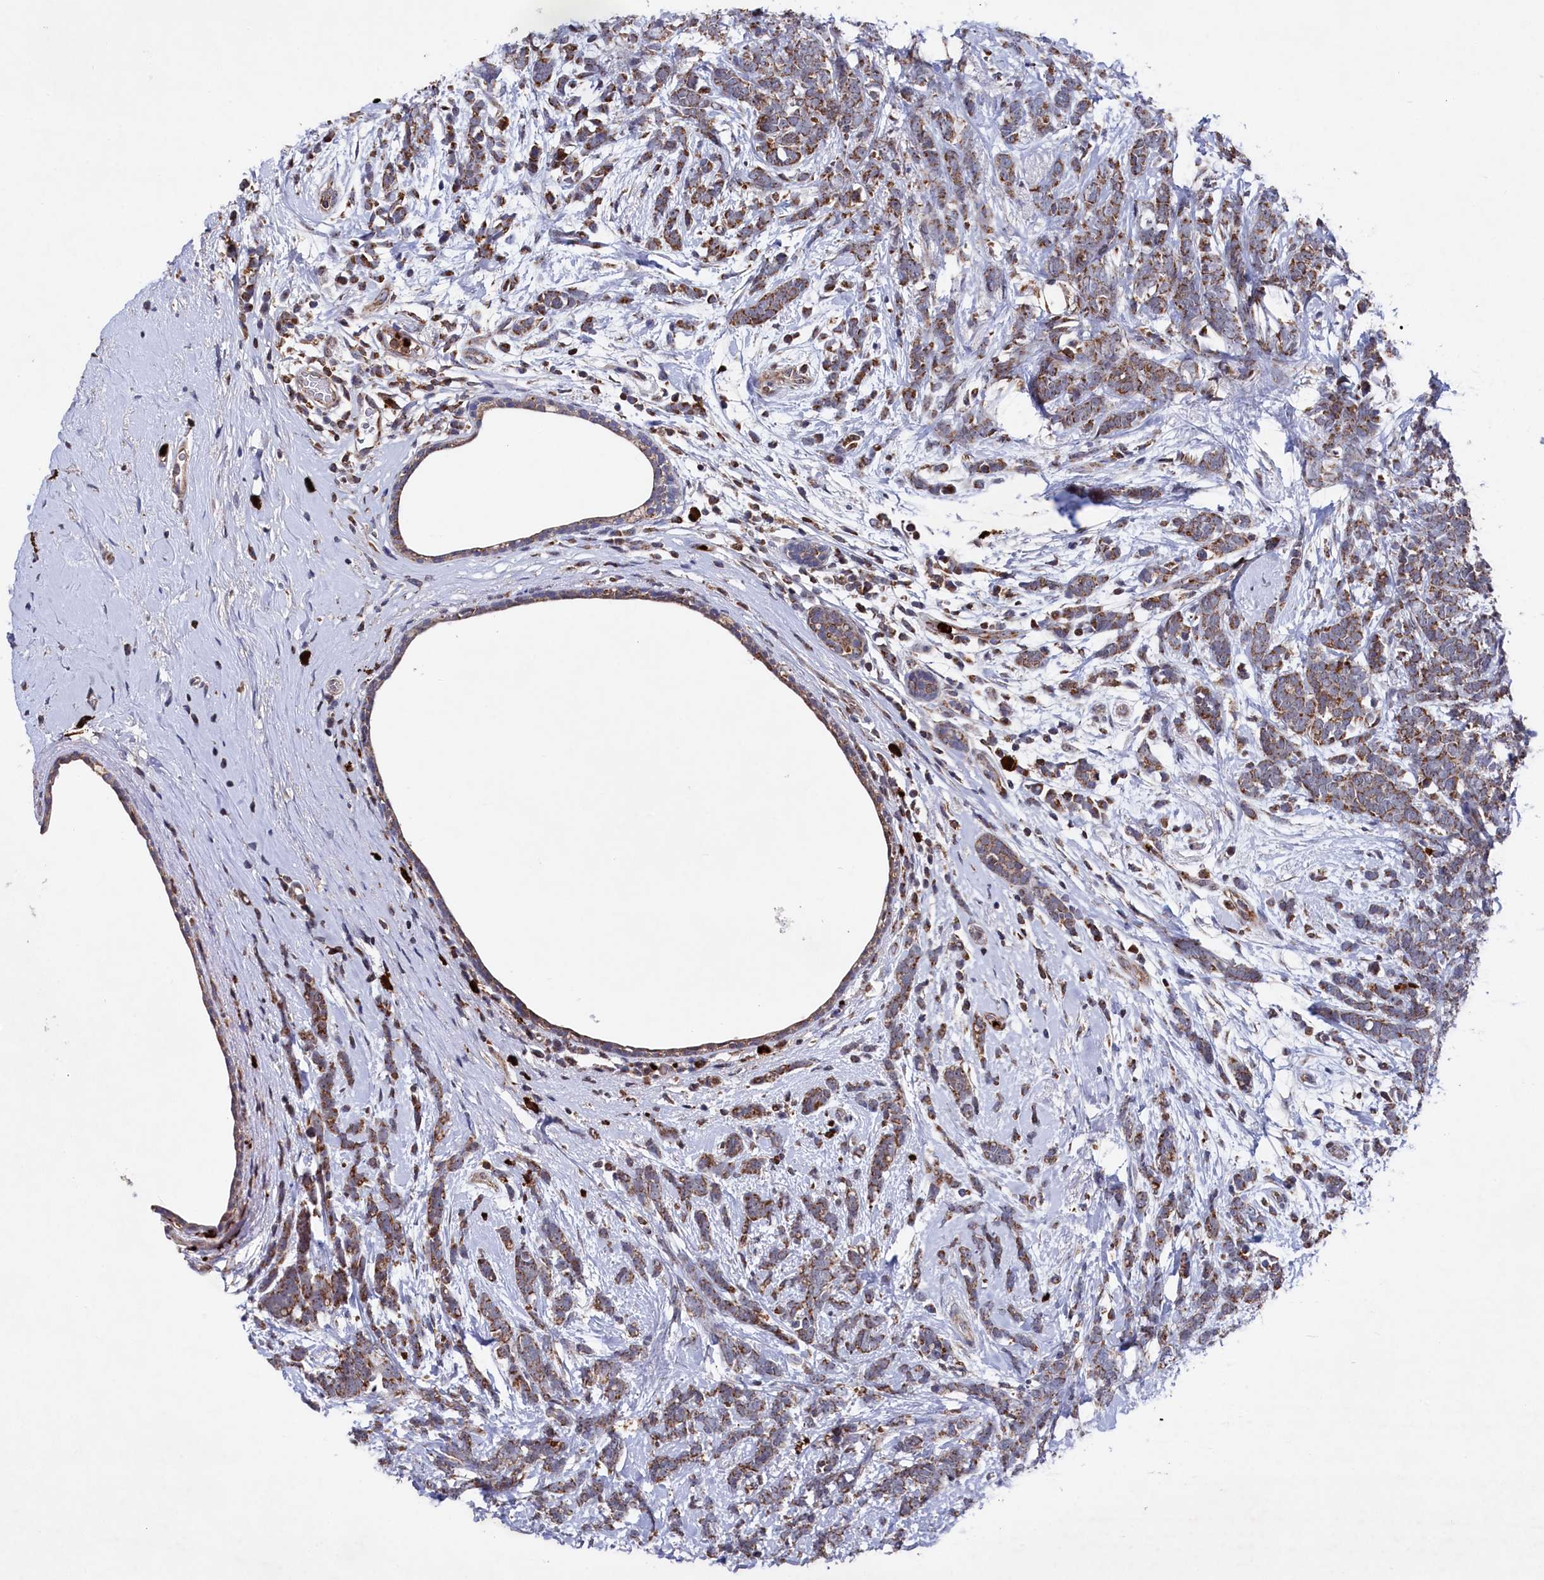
{"staining": {"intensity": "moderate", "quantity": ">75%", "location": "cytoplasmic/membranous"}, "tissue": "breast cancer", "cell_type": "Tumor cells", "image_type": "cancer", "snomed": [{"axis": "morphology", "description": "Lobular carcinoma"}, {"axis": "topography", "description": "Breast"}], "caption": "There is medium levels of moderate cytoplasmic/membranous staining in tumor cells of lobular carcinoma (breast), as demonstrated by immunohistochemical staining (brown color).", "gene": "CHCHD1", "patient": {"sex": "female", "age": 58}}